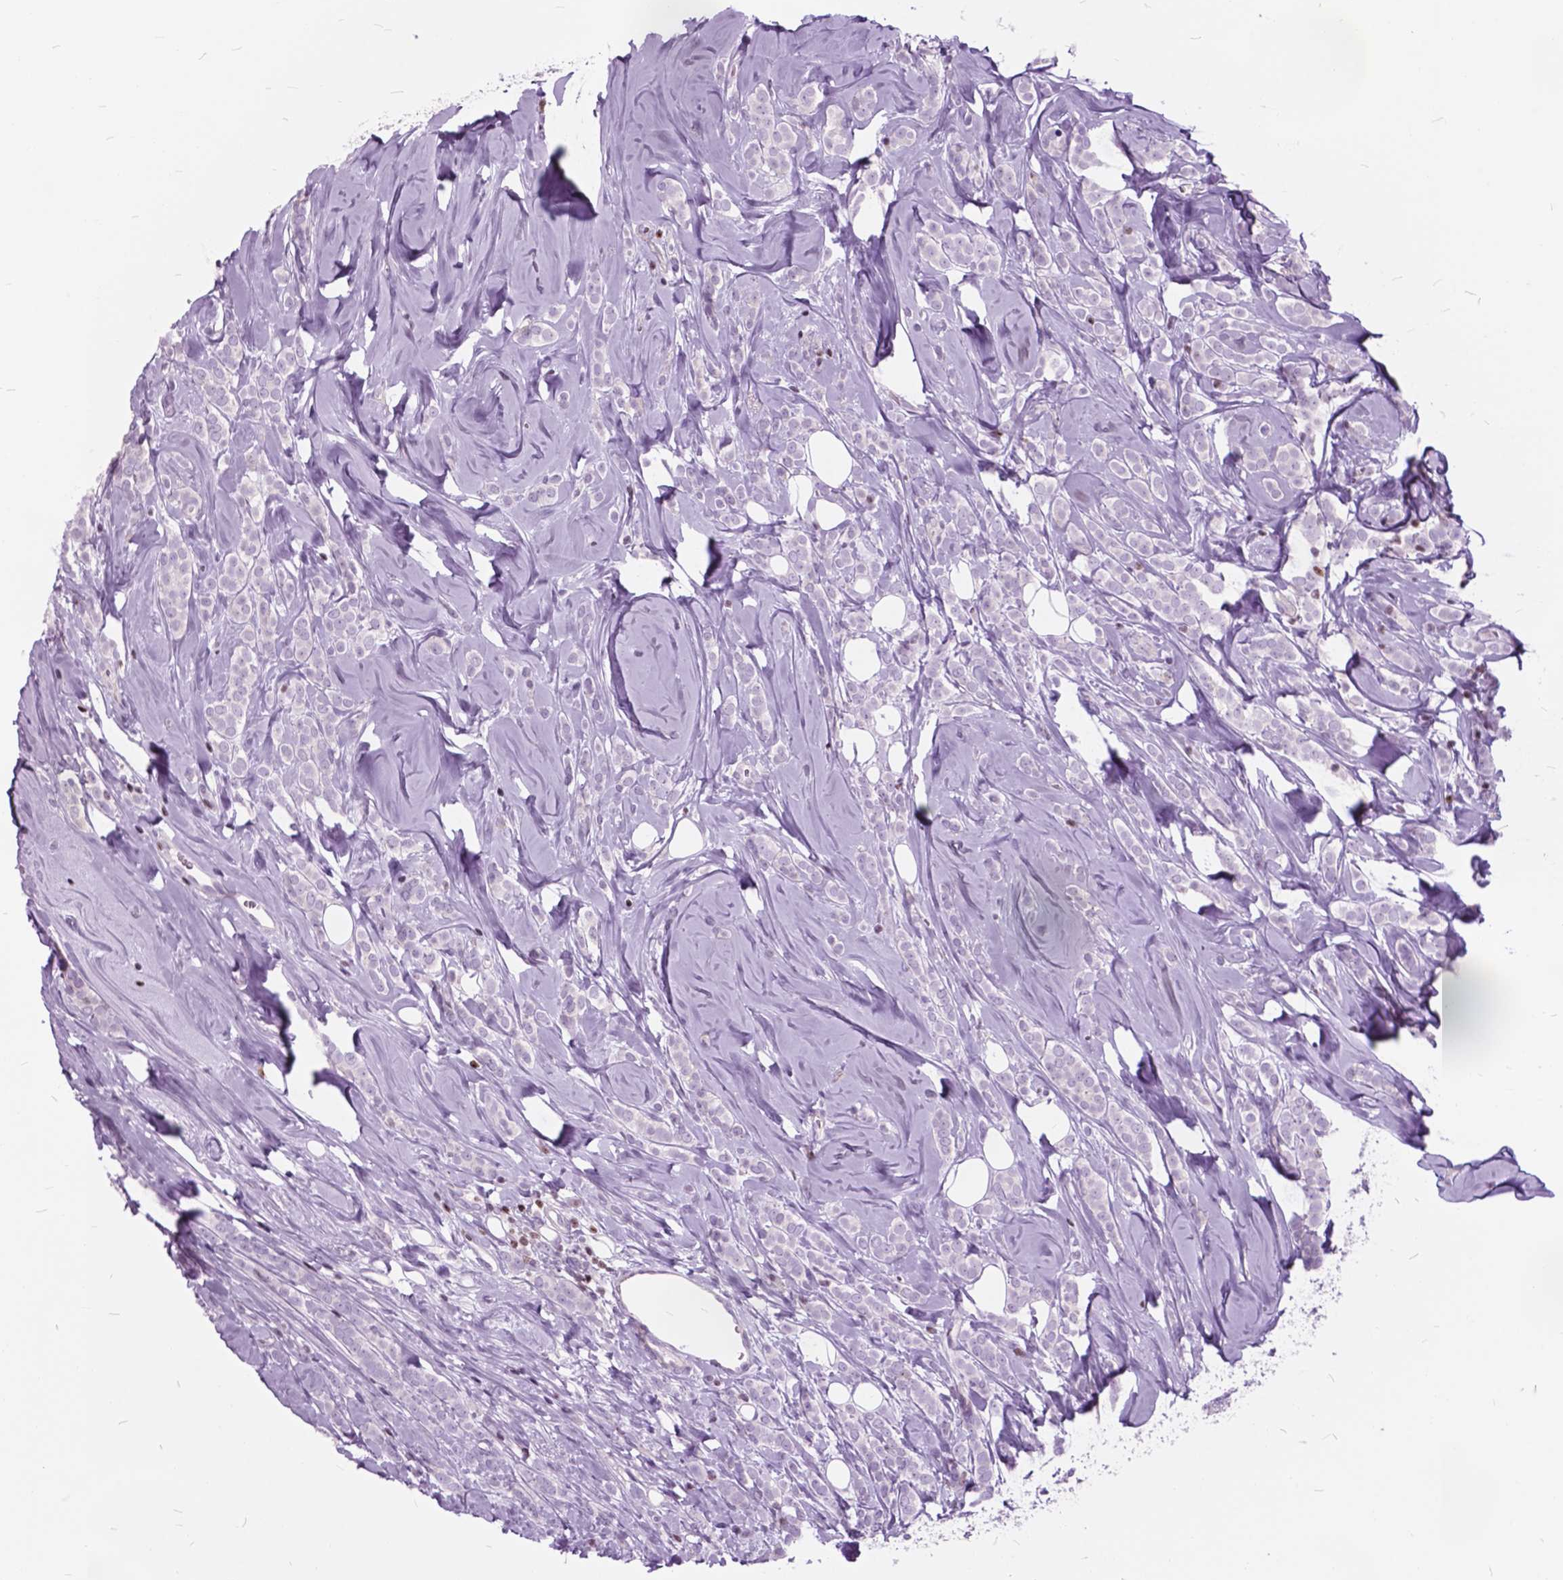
{"staining": {"intensity": "negative", "quantity": "none", "location": "none"}, "tissue": "breast cancer", "cell_type": "Tumor cells", "image_type": "cancer", "snomed": [{"axis": "morphology", "description": "Lobular carcinoma"}, {"axis": "topography", "description": "Breast"}], "caption": "Breast cancer (lobular carcinoma) was stained to show a protein in brown. There is no significant expression in tumor cells.", "gene": "SP140", "patient": {"sex": "female", "age": 49}}